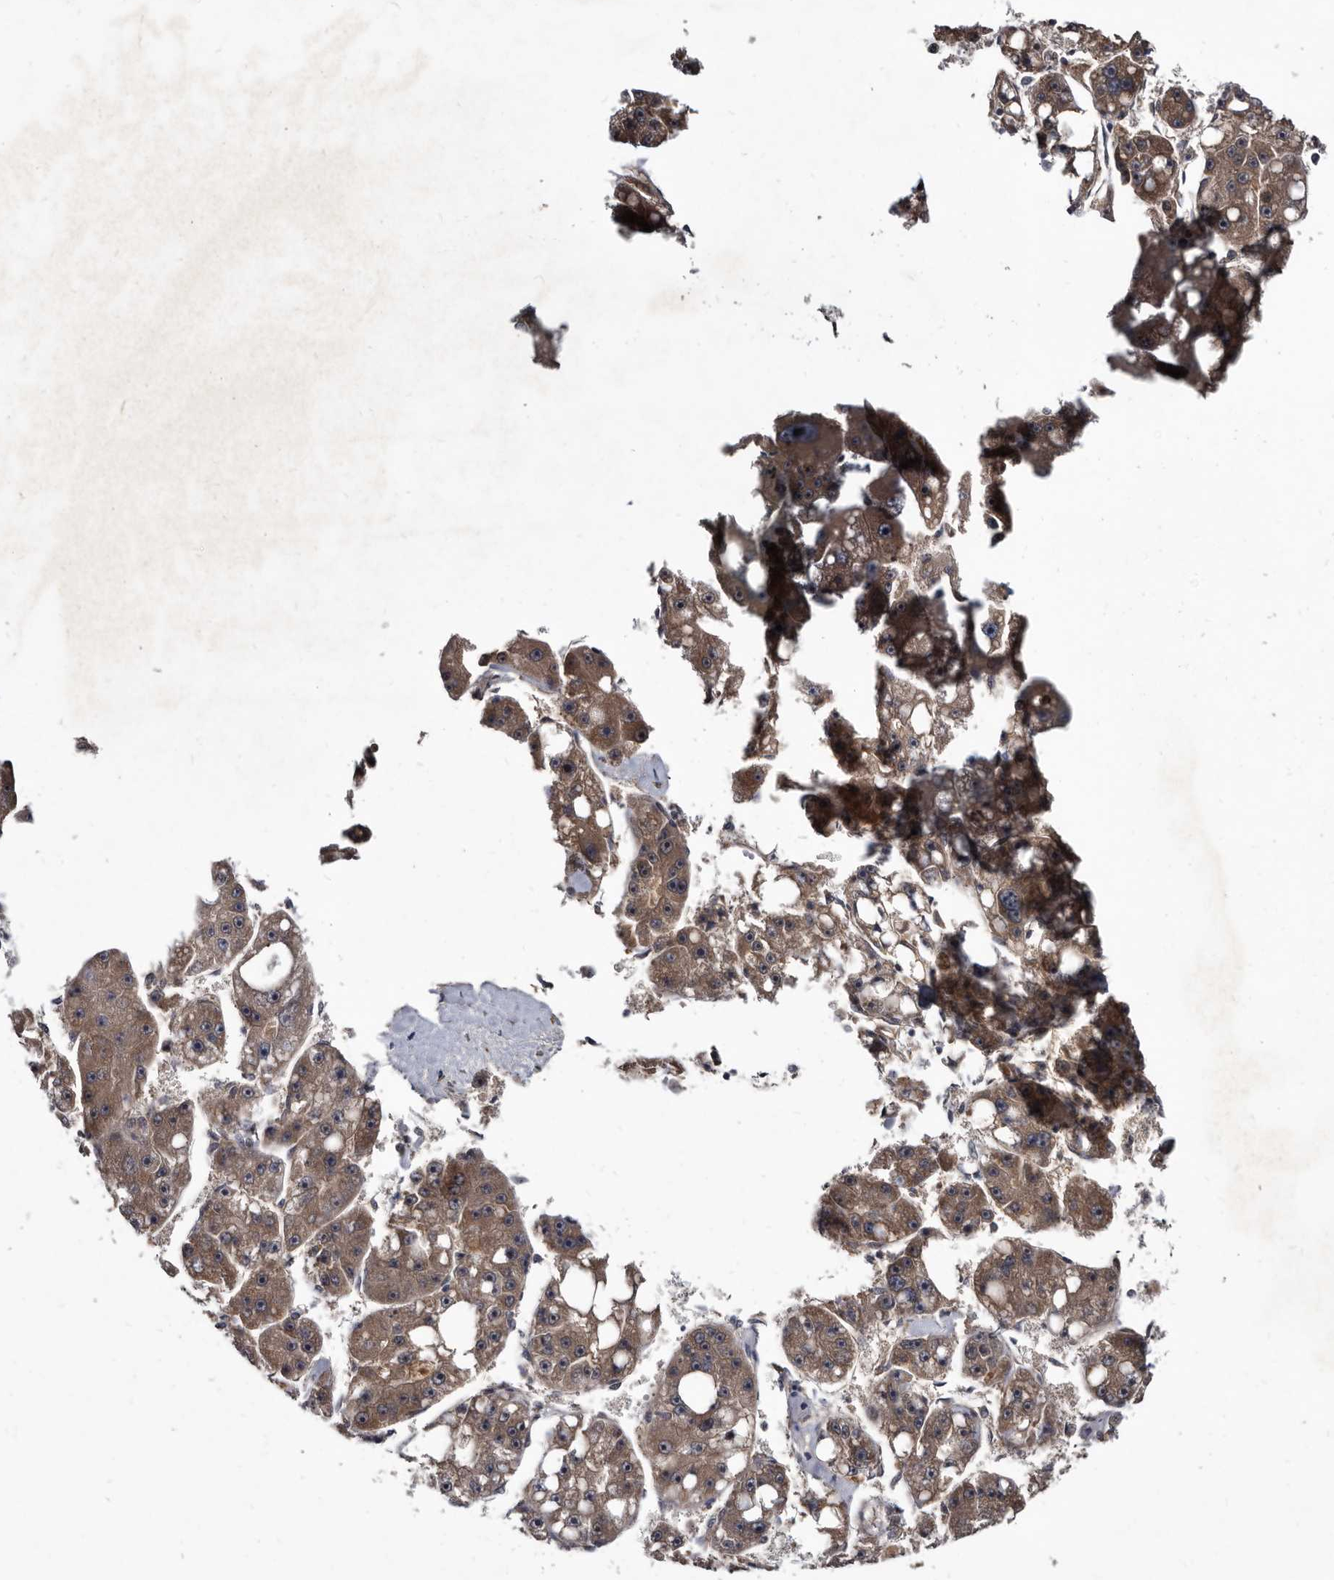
{"staining": {"intensity": "weak", "quantity": ">75%", "location": "cytoplasmic/membranous"}, "tissue": "liver cancer", "cell_type": "Tumor cells", "image_type": "cancer", "snomed": [{"axis": "morphology", "description": "Carcinoma, Hepatocellular, NOS"}, {"axis": "topography", "description": "Liver"}], "caption": "A photomicrograph of human hepatocellular carcinoma (liver) stained for a protein displays weak cytoplasmic/membranous brown staining in tumor cells.", "gene": "PROM1", "patient": {"sex": "female", "age": 61}}